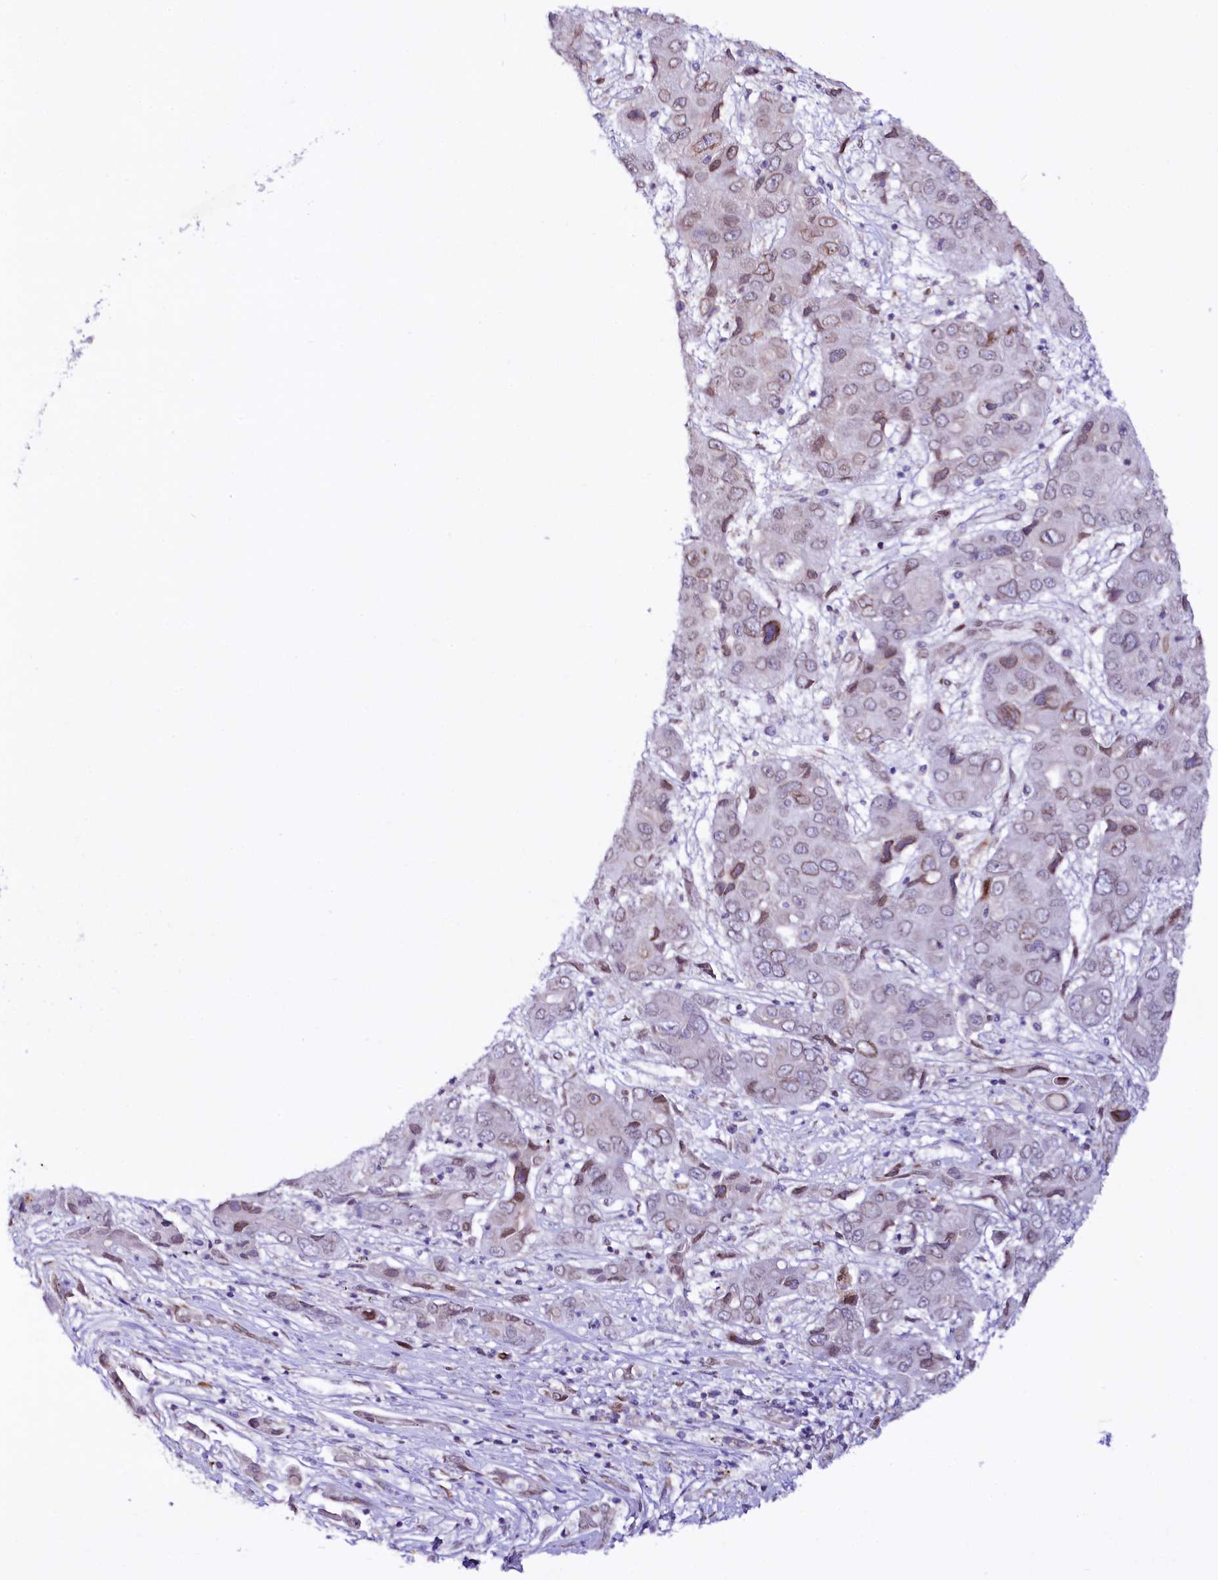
{"staining": {"intensity": "weak", "quantity": "<25%", "location": "nuclear"}, "tissue": "liver cancer", "cell_type": "Tumor cells", "image_type": "cancer", "snomed": [{"axis": "morphology", "description": "Cholangiocarcinoma"}, {"axis": "topography", "description": "Liver"}], "caption": "Immunohistochemistry (IHC) photomicrograph of human cholangiocarcinoma (liver) stained for a protein (brown), which exhibits no expression in tumor cells. (DAB IHC visualized using brightfield microscopy, high magnification).", "gene": "ZNF226", "patient": {"sex": "male", "age": 67}}